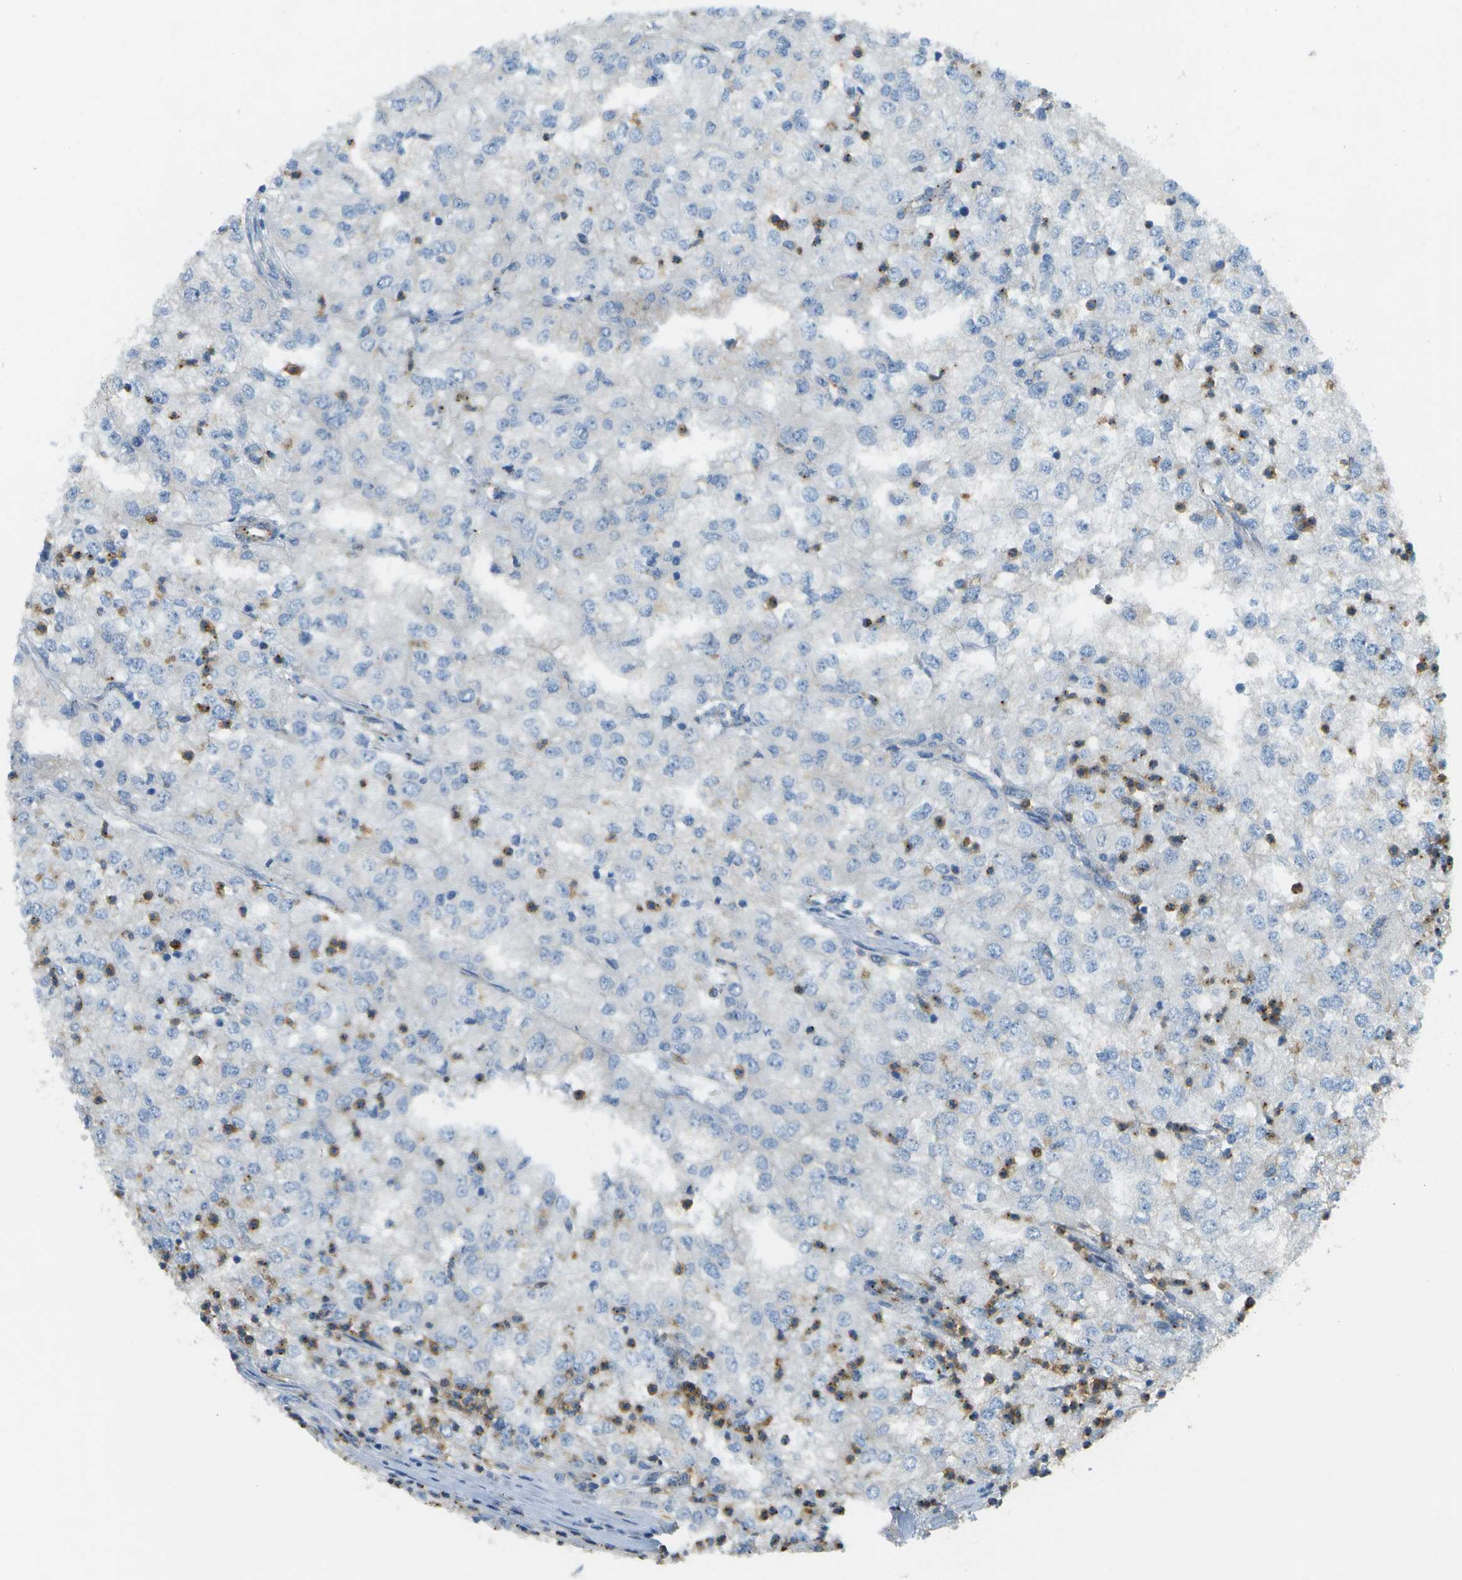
{"staining": {"intensity": "moderate", "quantity": "<25%", "location": "cytoplasmic/membranous"}, "tissue": "renal cancer", "cell_type": "Tumor cells", "image_type": "cancer", "snomed": [{"axis": "morphology", "description": "Adenocarcinoma, NOS"}, {"axis": "topography", "description": "Kidney"}], "caption": "Tumor cells demonstrate low levels of moderate cytoplasmic/membranous expression in approximately <25% of cells in renal cancer.", "gene": "MYH11", "patient": {"sex": "female", "age": 54}}